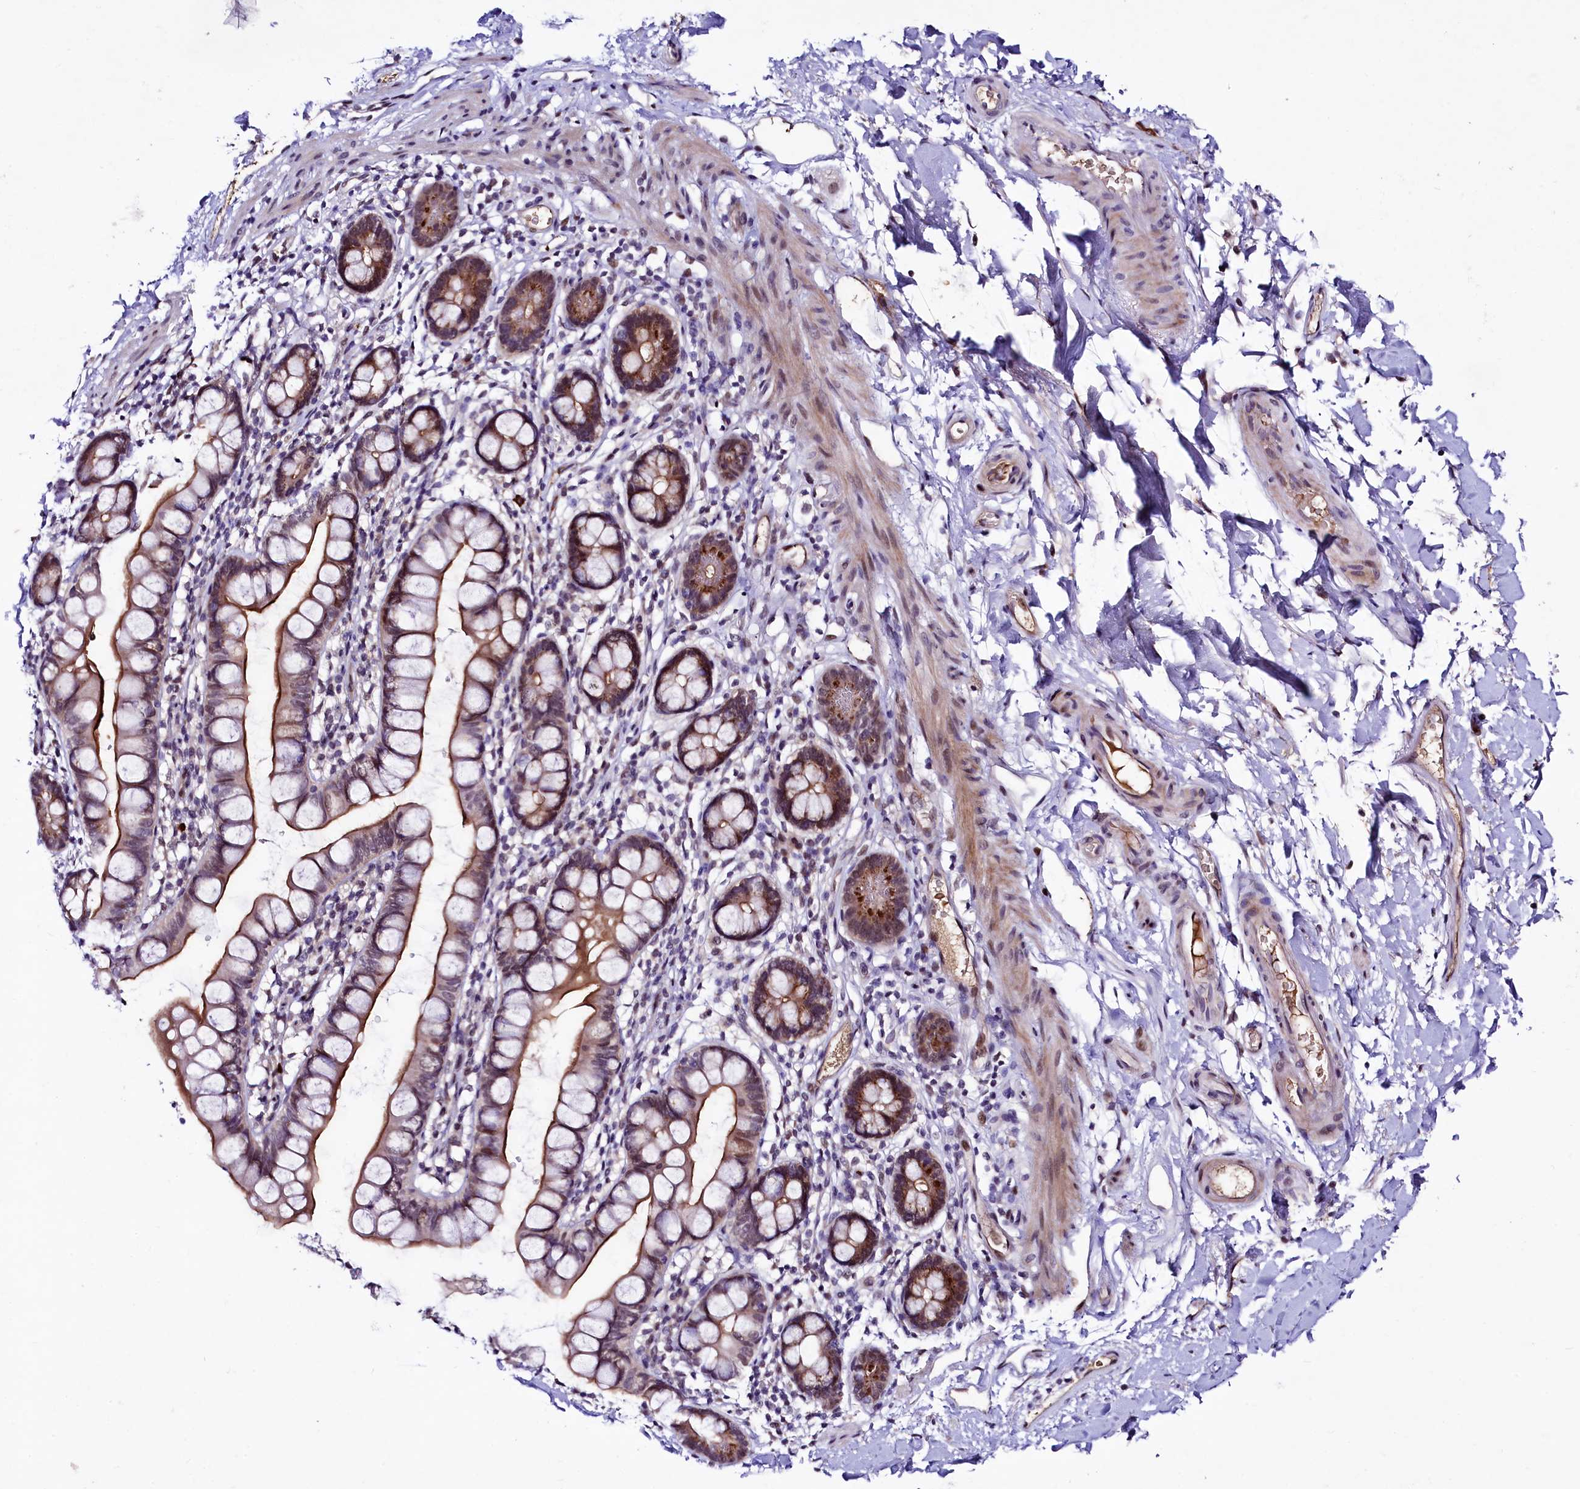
{"staining": {"intensity": "moderate", "quantity": "<25%", "location": "cytoplasmic/membranous,nuclear"}, "tissue": "smooth muscle", "cell_type": "Smooth muscle cells", "image_type": "normal", "snomed": [{"axis": "morphology", "description": "Normal tissue, NOS"}, {"axis": "topography", "description": "Smooth muscle"}, {"axis": "topography", "description": "Small intestine"}], "caption": "An image of smooth muscle stained for a protein demonstrates moderate cytoplasmic/membranous,nuclear brown staining in smooth muscle cells. The staining was performed using DAB (3,3'-diaminobenzidine) to visualize the protein expression in brown, while the nuclei were stained in blue with hematoxylin (Magnification: 20x).", "gene": "LEUTX", "patient": {"sex": "female", "age": 84}}